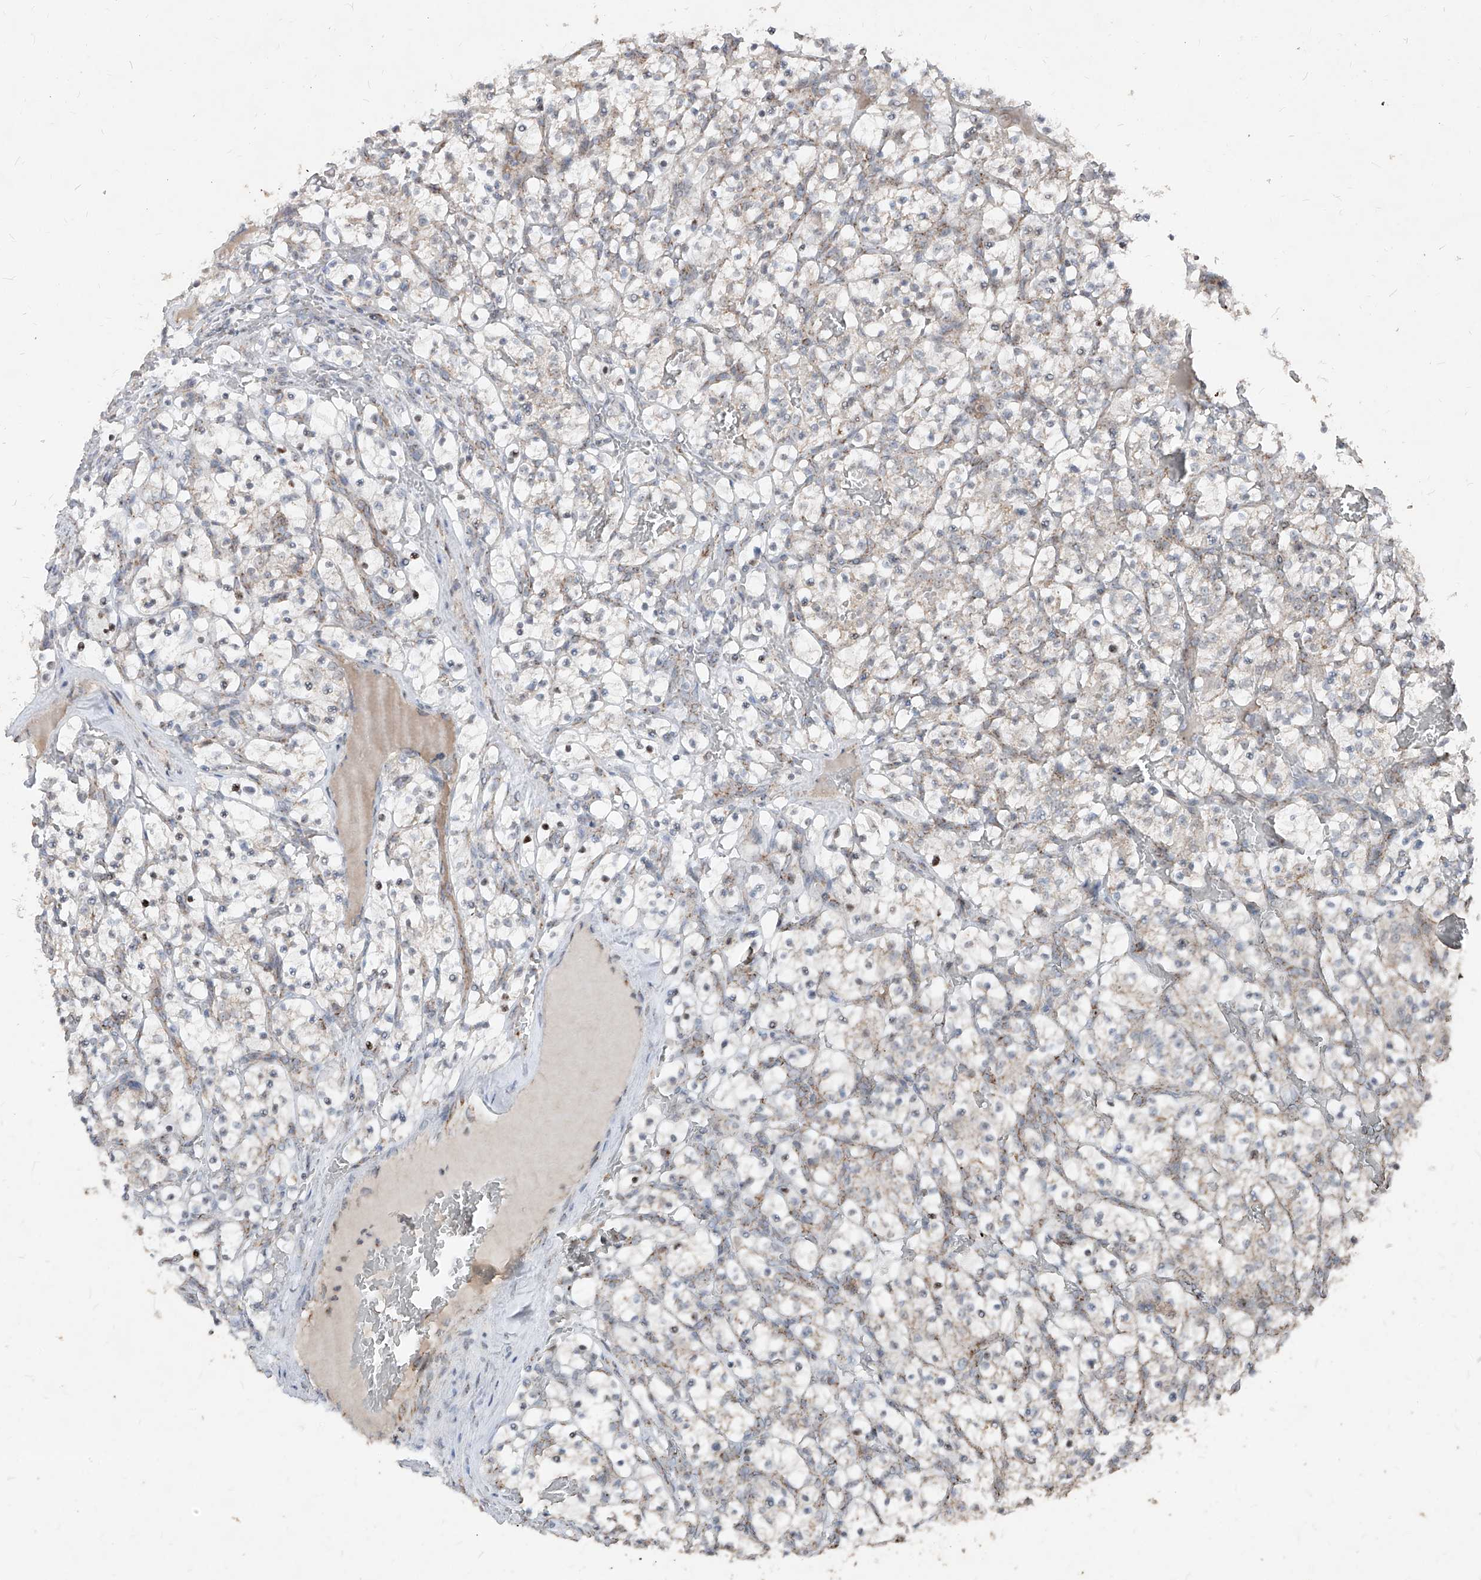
{"staining": {"intensity": "negative", "quantity": "none", "location": "none"}, "tissue": "renal cancer", "cell_type": "Tumor cells", "image_type": "cancer", "snomed": [{"axis": "morphology", "description": "Adenocarcinoma, NOS"}, {"axis": "topography", "description": "Kidney"}], "caption": "Tumor cells show no significant protein positivity in renal adenocarcinoma.", "gene": "NDUFB3", "patient": {"sex": "female", "age": 57}}